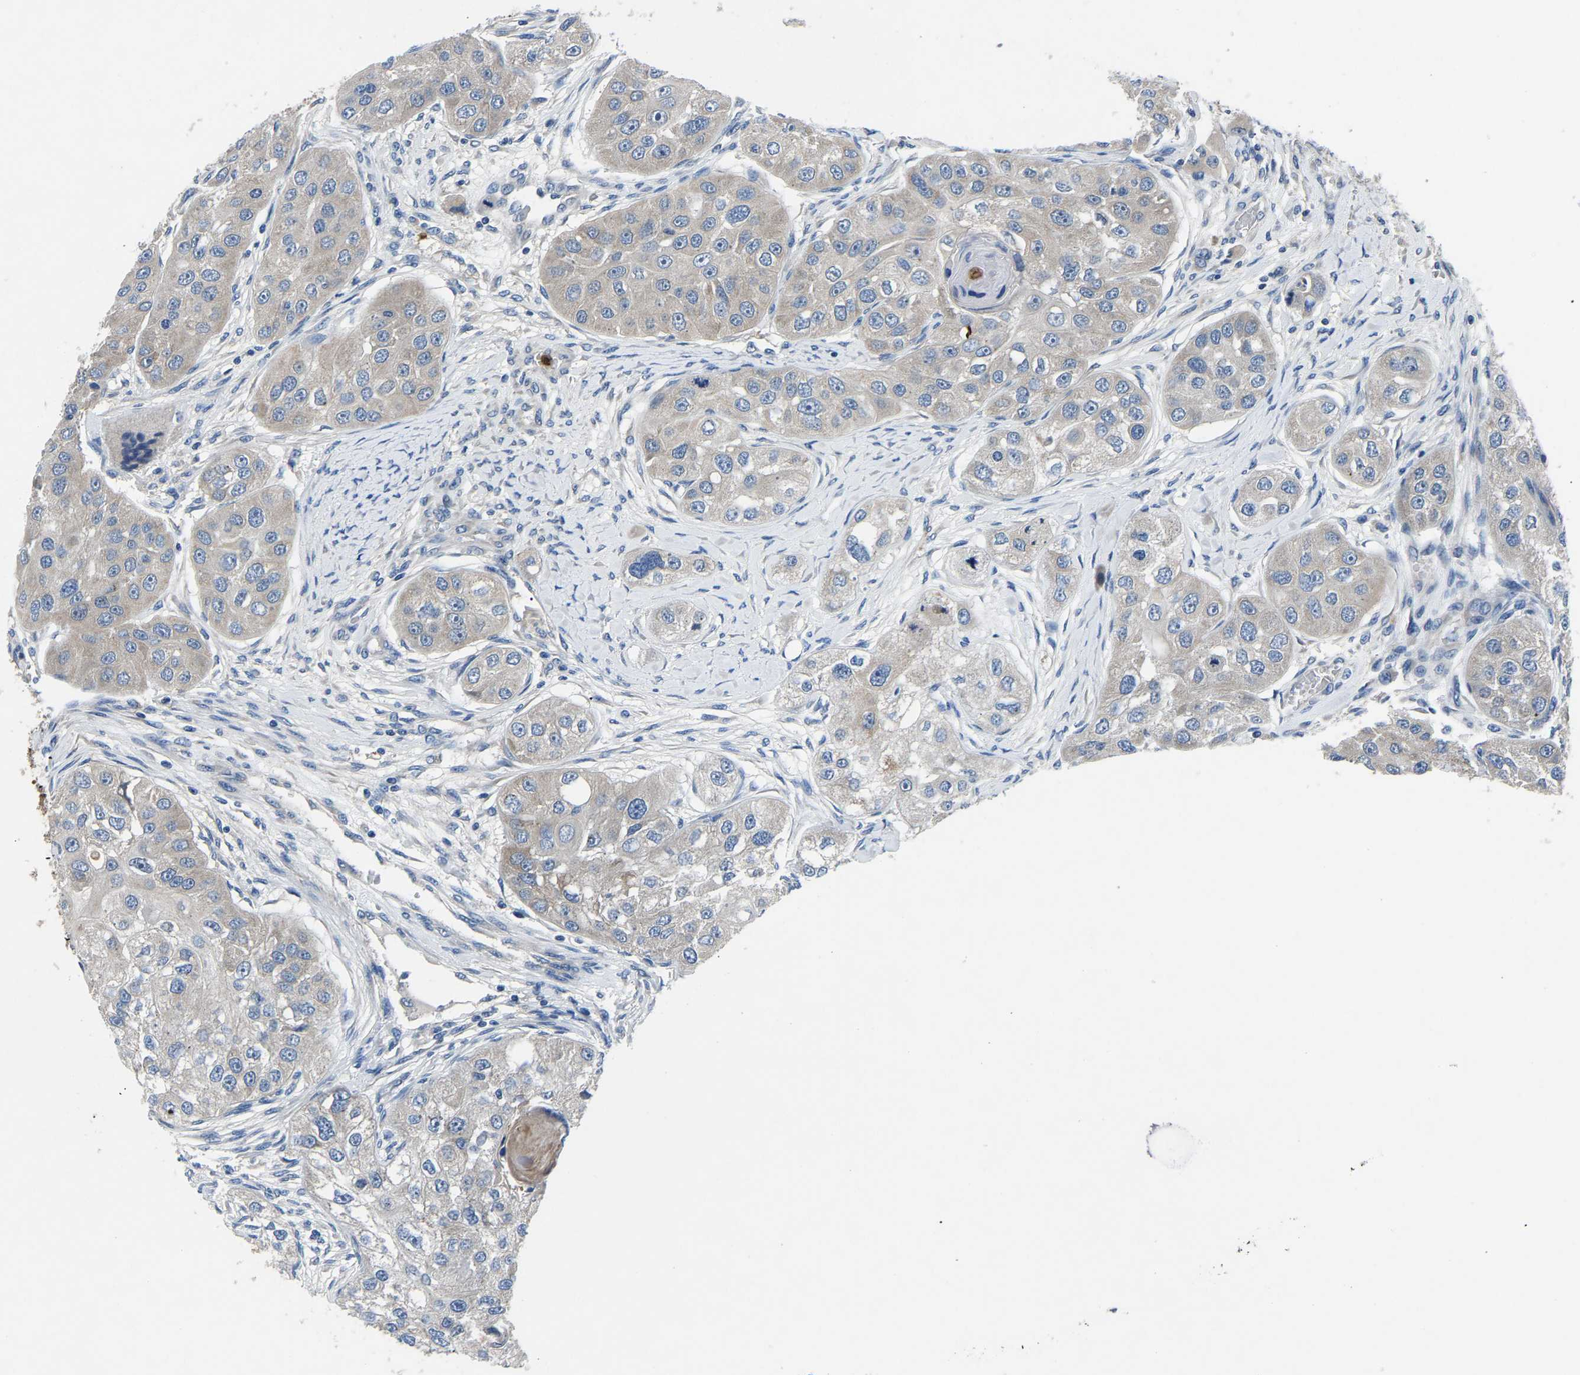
{"staining": {"intensity": "negative", "quantity": "none", "location": "none"}, "tissue": "head and neck cancer", "cell_type": "Tumor cells", "image_type": "cancer", "snomed": [{"axis": "morphology", "description": "Normal tissue, NOS"}, {"axis": "morphology", "description": "Squamous cell carcinoma, NOS"}, {"axis": "topography", "description": "Skeletal muscle"}, {"axis": "topography", "description": "Head-Neck"}], "caption": "Protein analysis of head and neck cancer exhibits no significant positivity in tumor cells.", "gene": "TOR1B", "patient": {"sex": "male", "age": 51}}